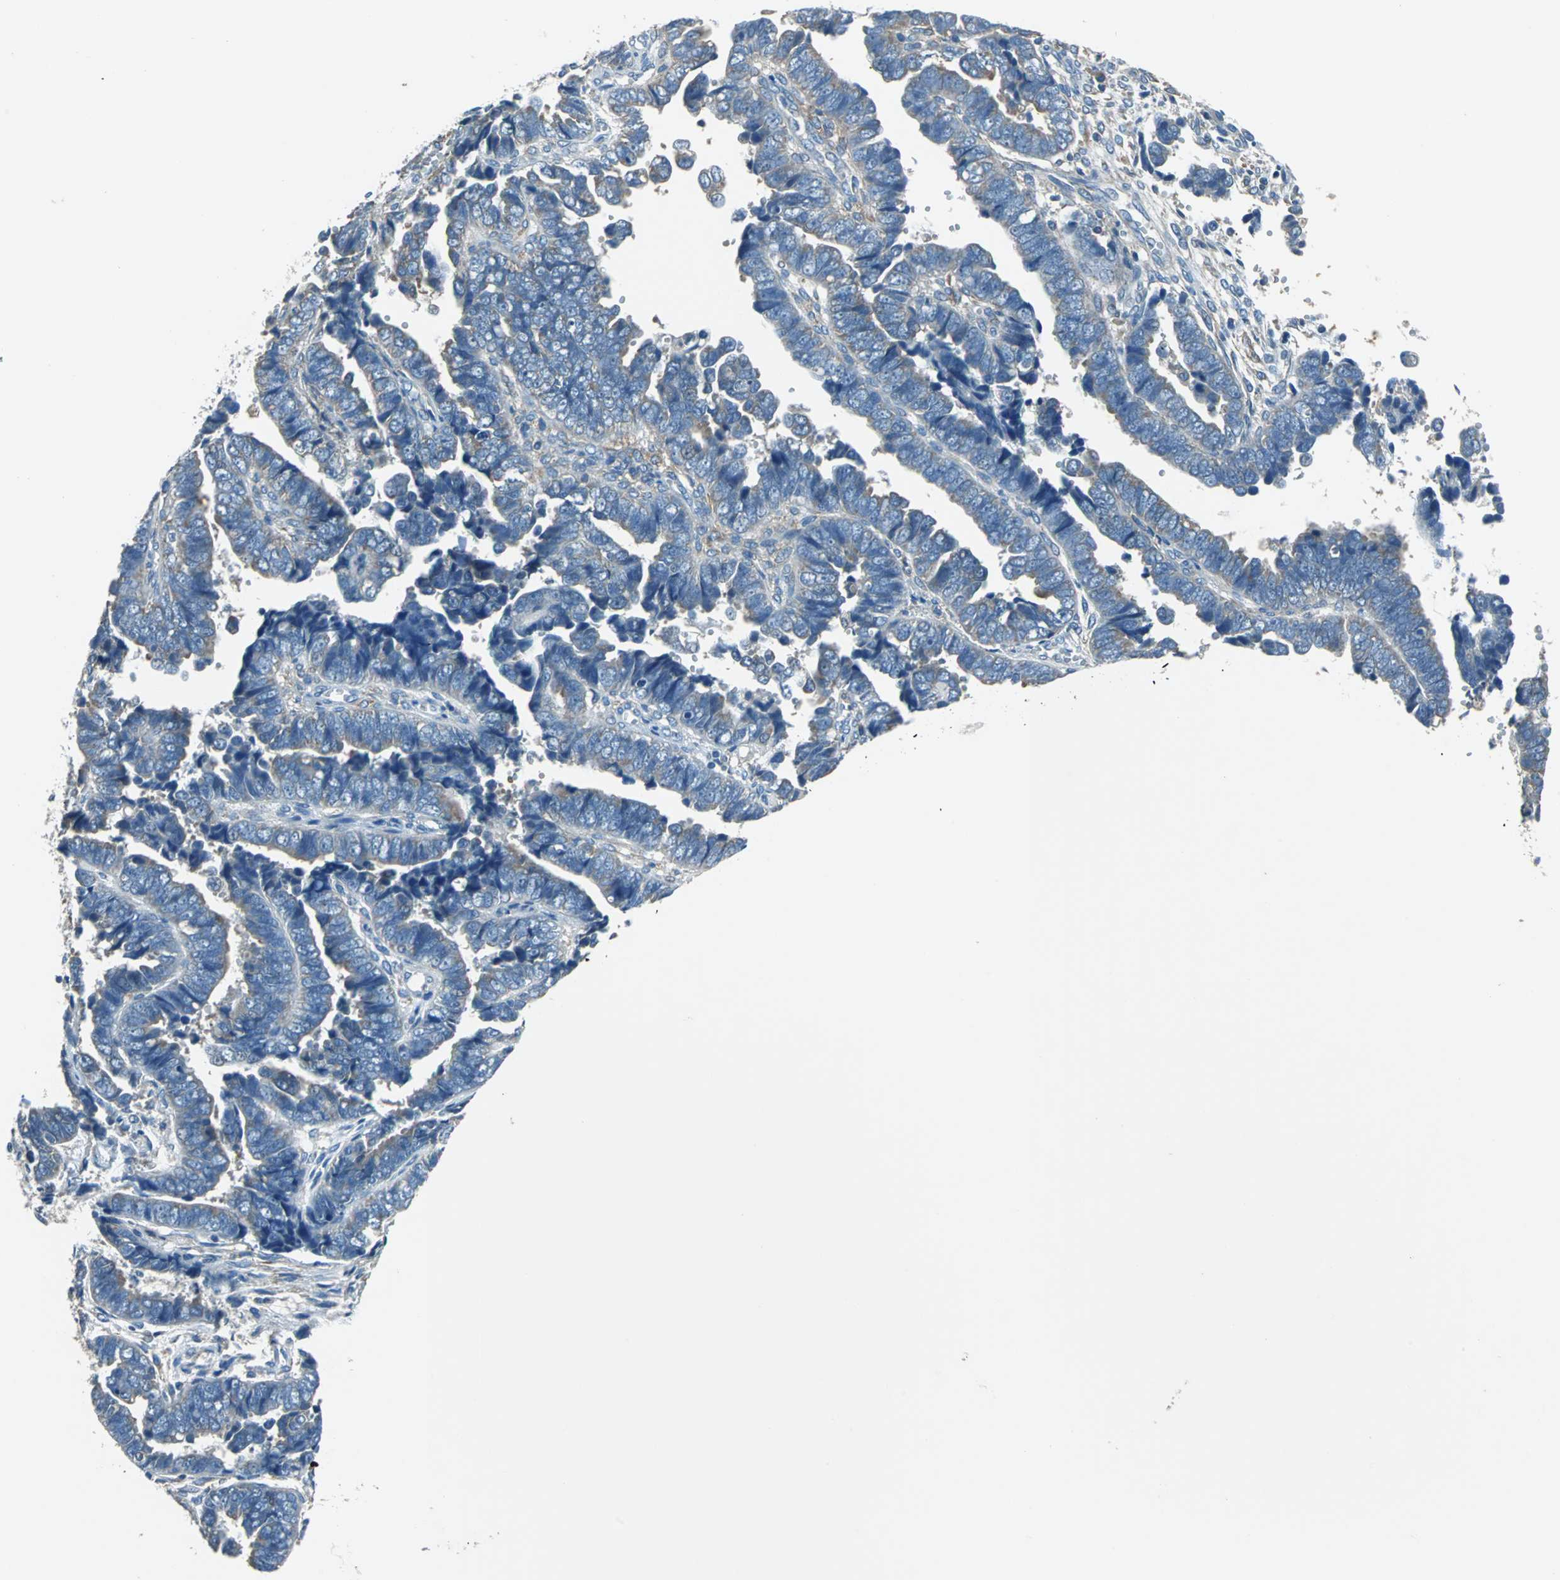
{"staining": {"intensity": "weak", "quantity": "<25%", "location": "cytoplasmic/membranous"}, "tissue": "endometrial cancer", "cell_type": "Tumor cells", "image_type": "cancer", "snomed": [{"axis": "morphology", "description": "Adenocarcinoma, NOS"}, {"axis": "topography", "description": "Endometrium"}], "caption": "Histopathology image shows no protein staining in tumor cells of endometrial adenocarcinoma tissue.", "gene": "PRKCA", "patient": {"sex": "female", "age": 75}}